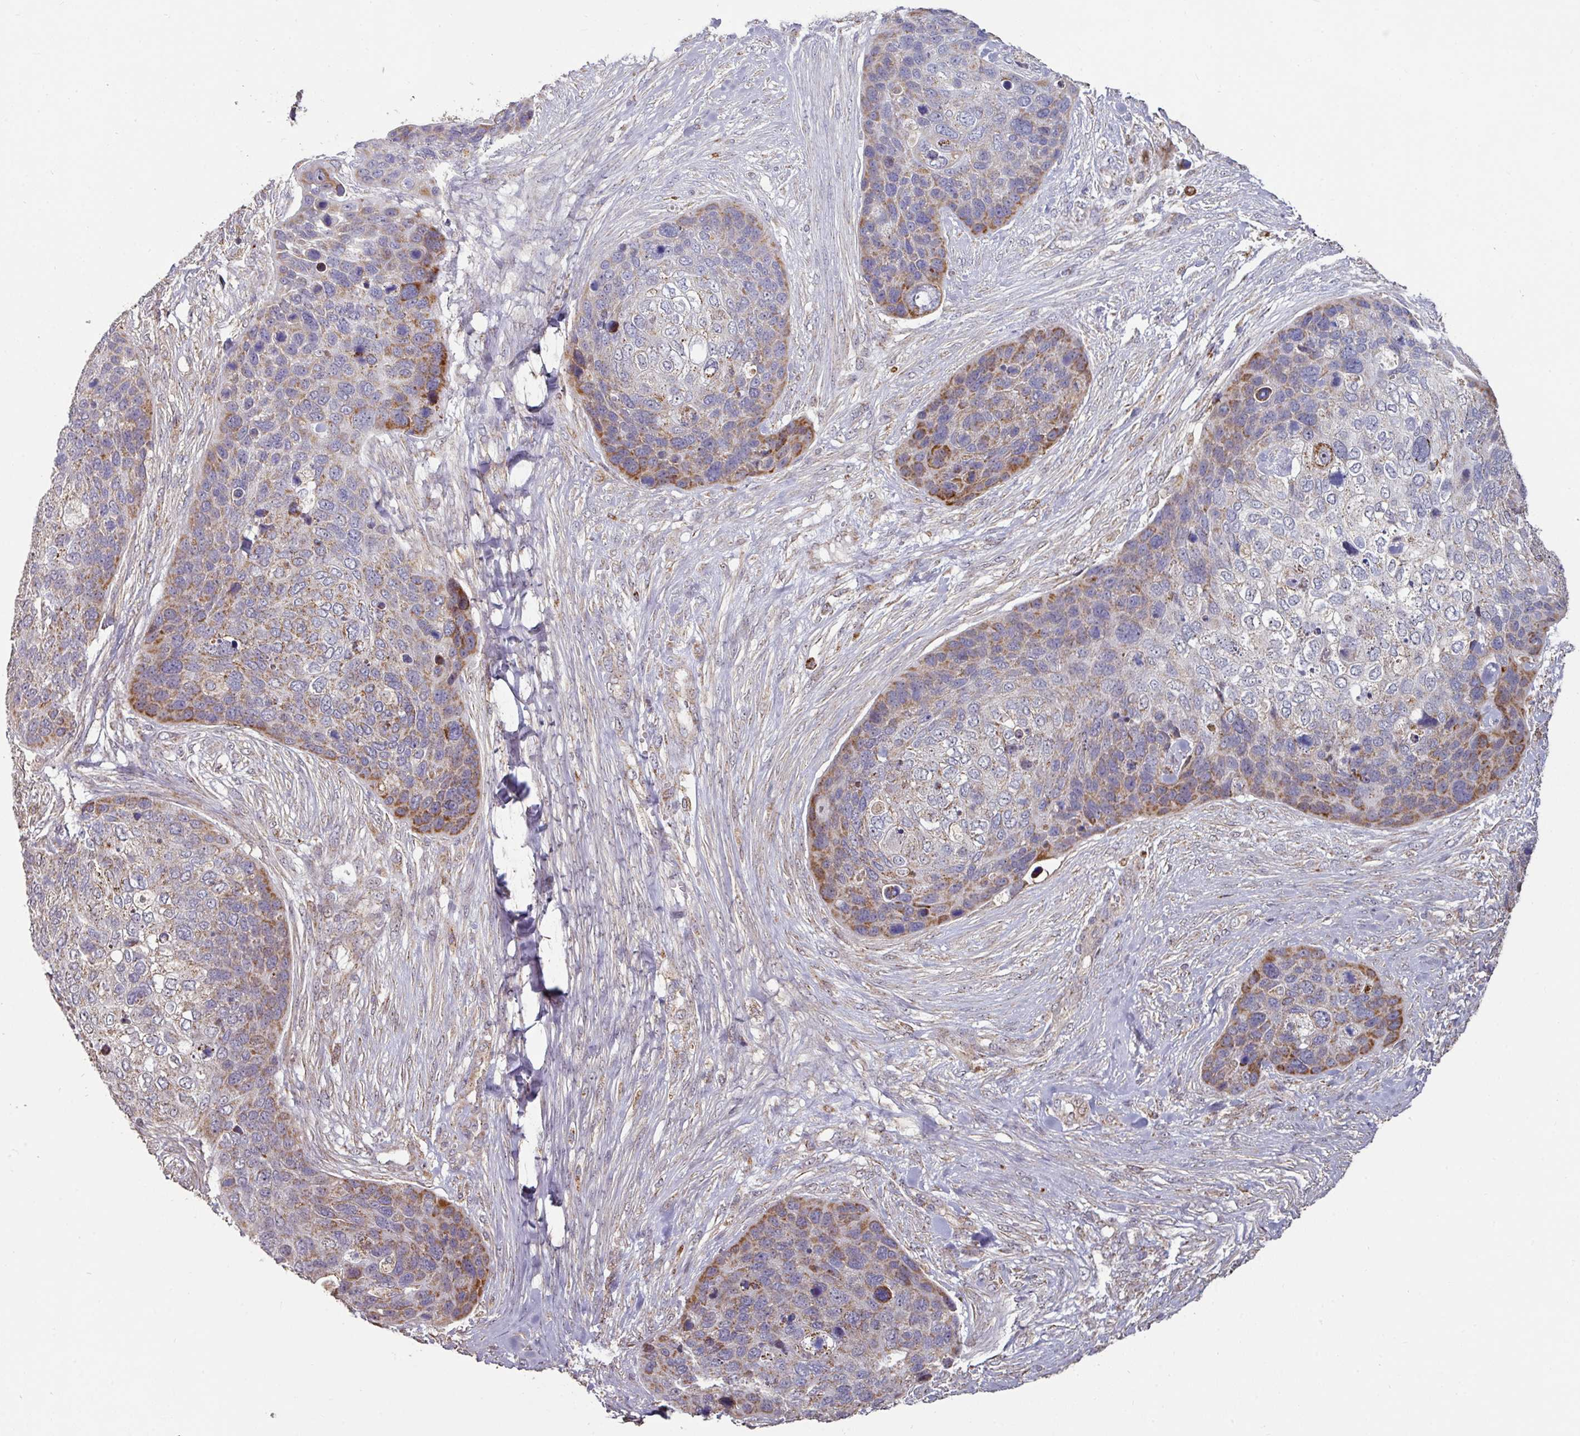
{"staining": {"intensity": "strong", "quantity": "<25%", "location": "cytoplasmic/membranous"}, "tissue": "skin cancer", "cell_type": "Tumor cells", "image_type": "cancer", "snomed": [{"axis": "morphology", "description": "Basal cell carcinoma"}, {"axis": "topography", "description": "Skin"}], "caption": "The micrograph demonstrates staining of basal cell carcinoma (skin), revealing strong cytoplasmic/membranous protein staining (brown color) within tumor cells. (Brightfield microscopy of DAB IHC at high magnification).", "gene": "OR2D3", "patient": {"sex": "female", "age": 74}}